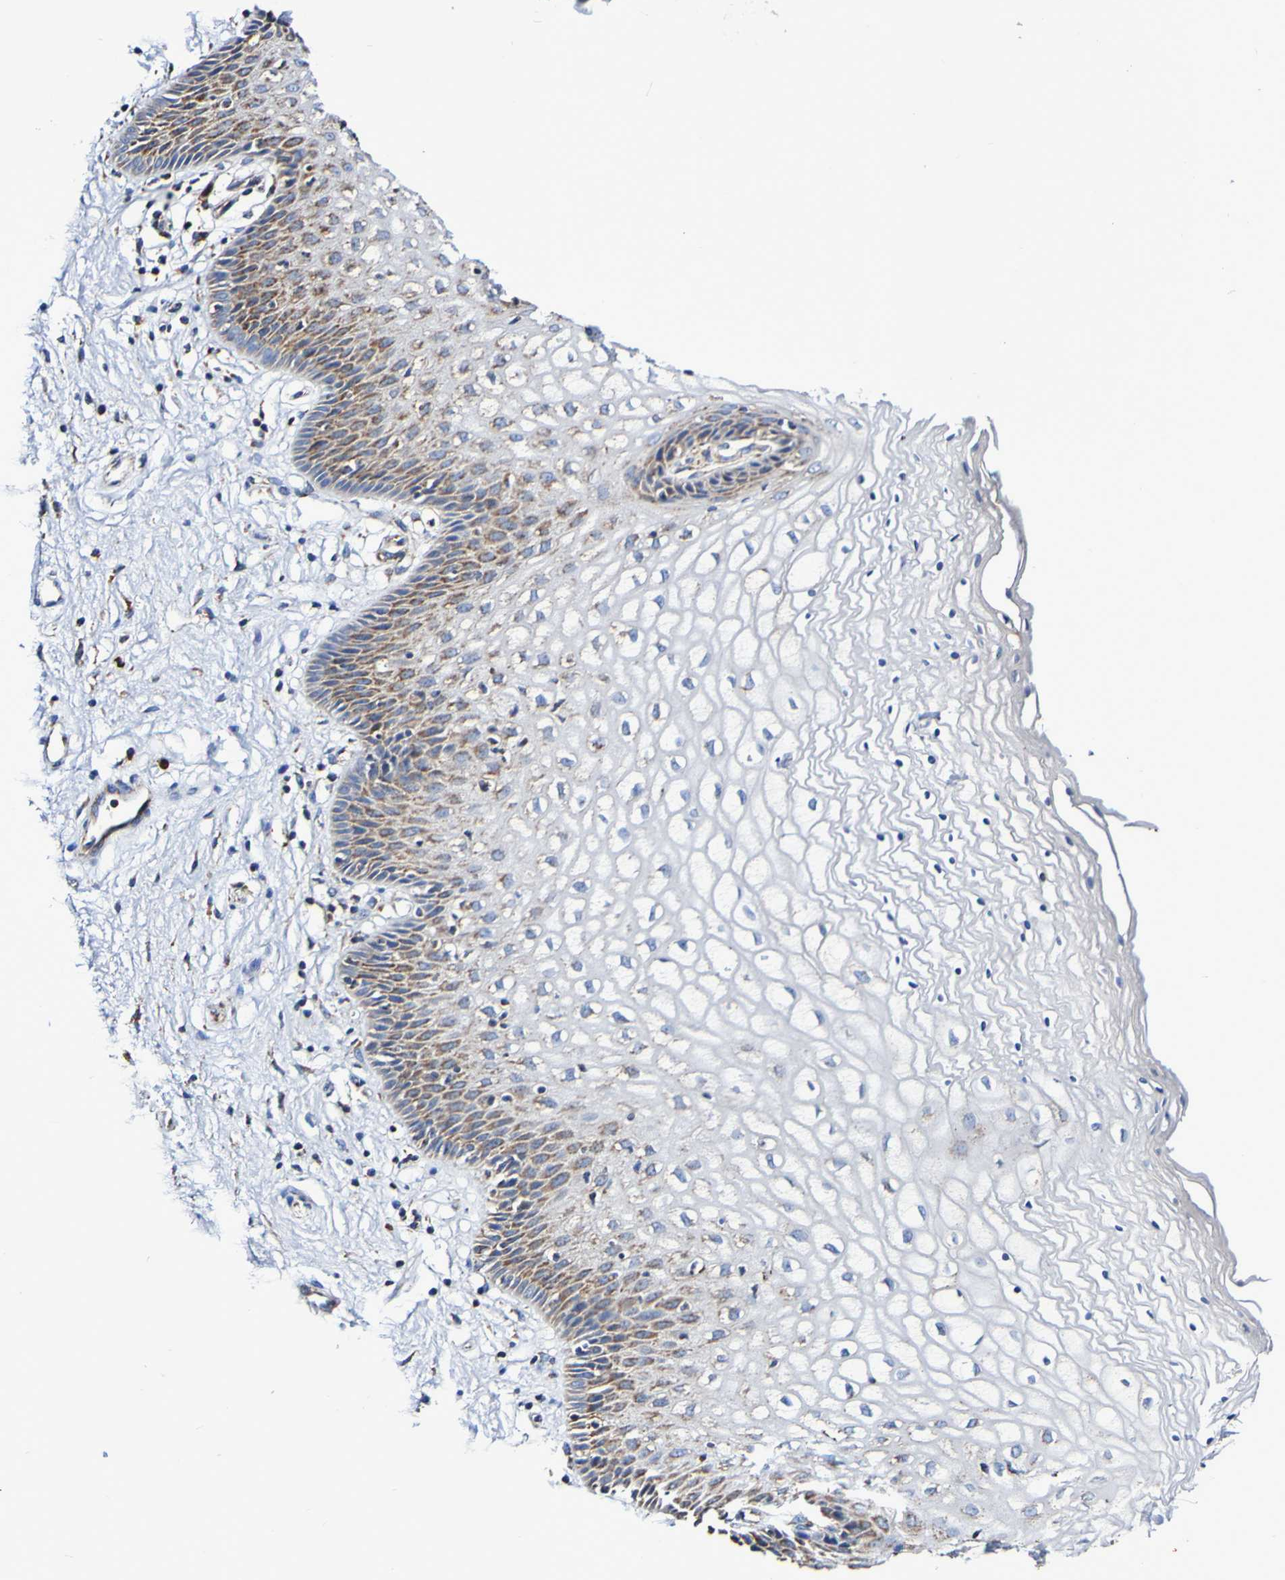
{"staining": {"intensity": "moderate", "quantity": "25%-75%", "location": "cytoplasmic/membranous"}, "tissue": "vagina", "cell_type": "Squamous epithelial cells", "image_type": "normal", "snomed": [{"axis": "morphology", "description": "Normal tissue, NOS"}, {"axis": "topography", "description": "Vagina"}], "caption": "The immunohistochemical stain labels moderate cytoplasmic/membranous positivity in squamous epithelial cells of unremarkable vagina. The staining was performed using DAB, with brown indicating positive protein expression. Nuclei are stained blue with hematoxylin.", "gene": "IL18R1", "patient": {"sex": "female", "age": 34}}